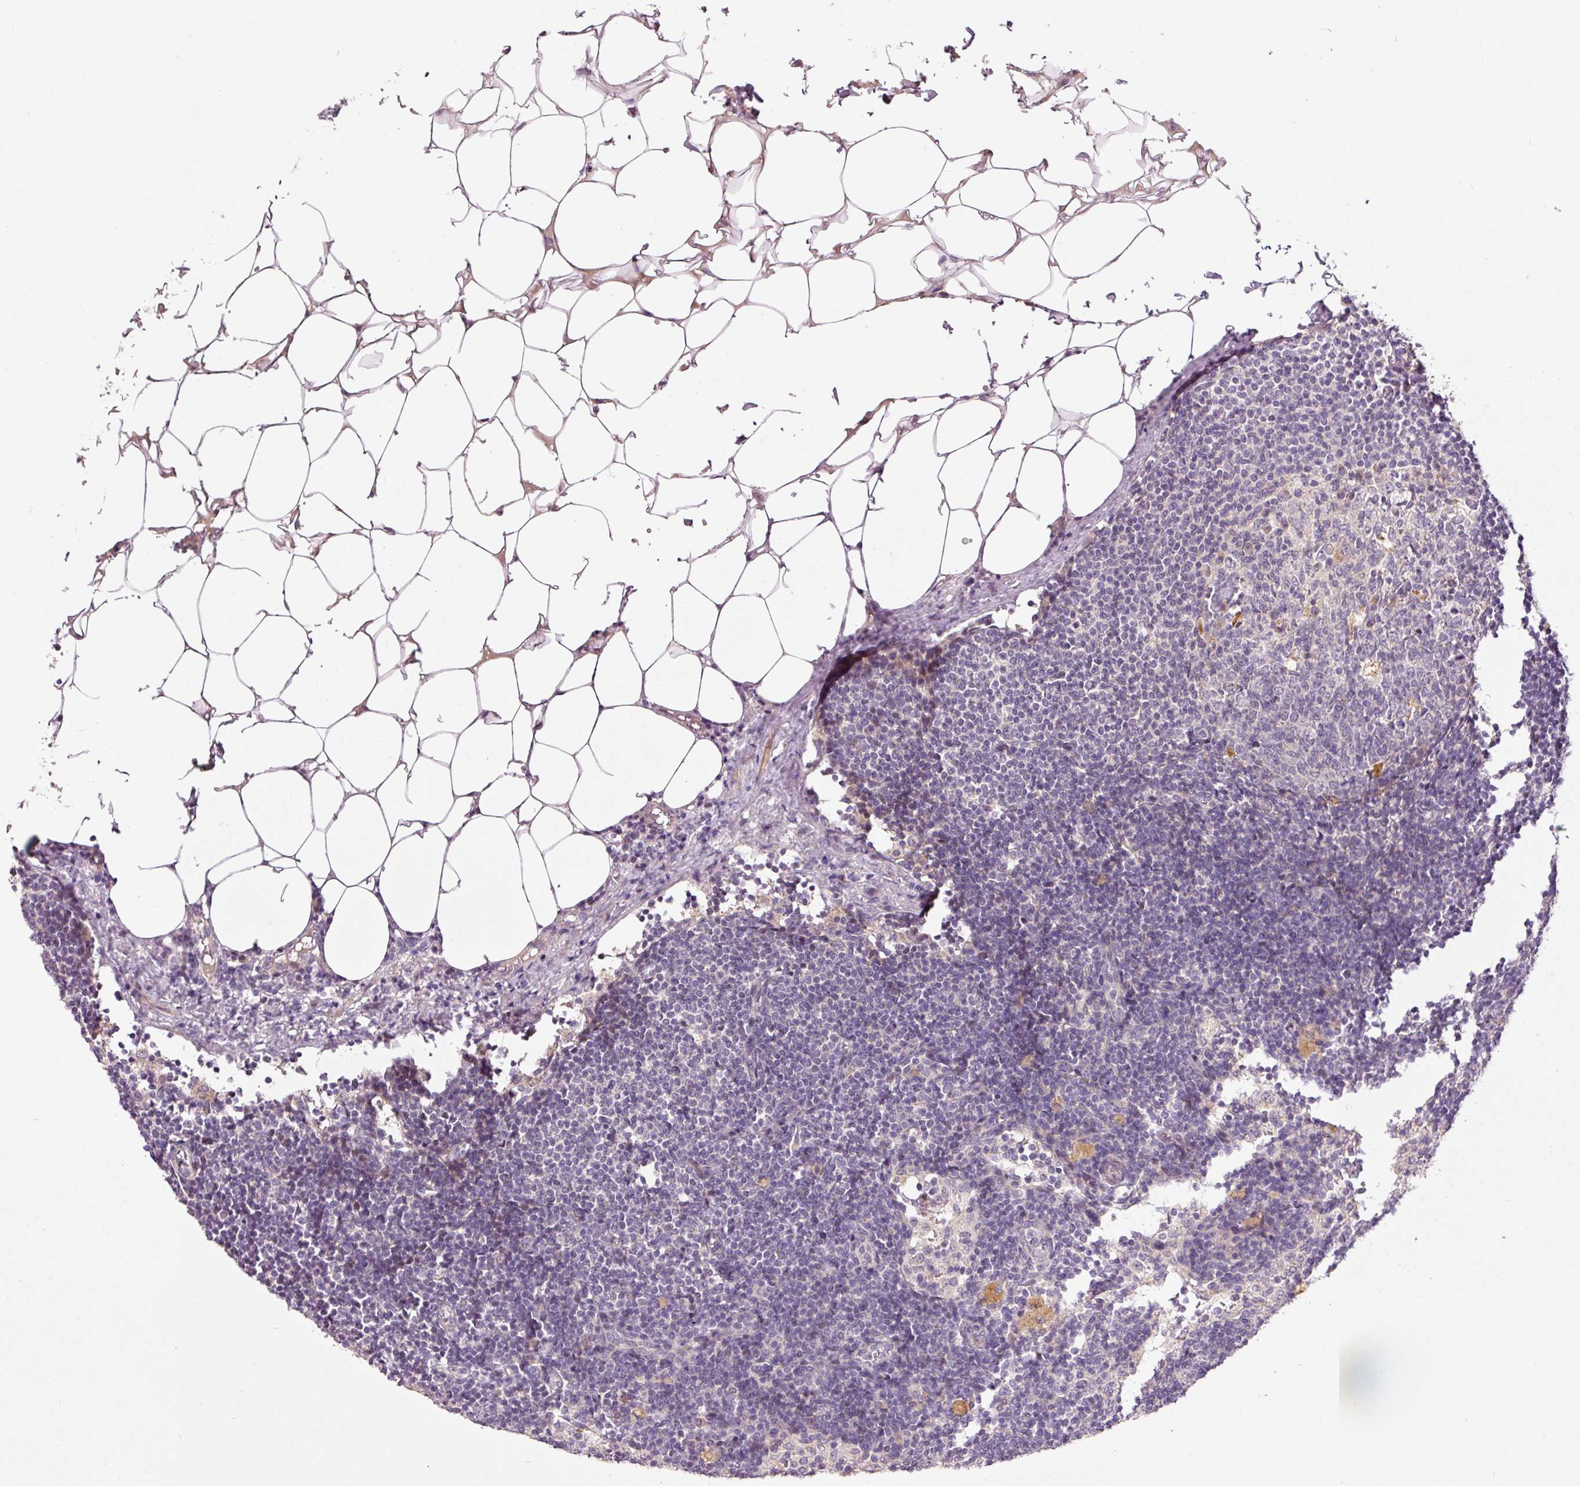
{"staining": {"intensity": "negative", "quantity": "none", "location": "none"}, "tissue": "lymph node", "cell_type": "Germinal center cells", "image_type": "normal", "snomed": [{"axis": "morphology", "description": "Normal tissue, NOS"}, {"axis": "topography", "description": "Lymph node"}], "caption": "The histopathology image exhibits no staining of germinal center cells in unremarkable lymph node.", "gene": "SLC29A3", "patient": {"sex": "male", "age": 49}}